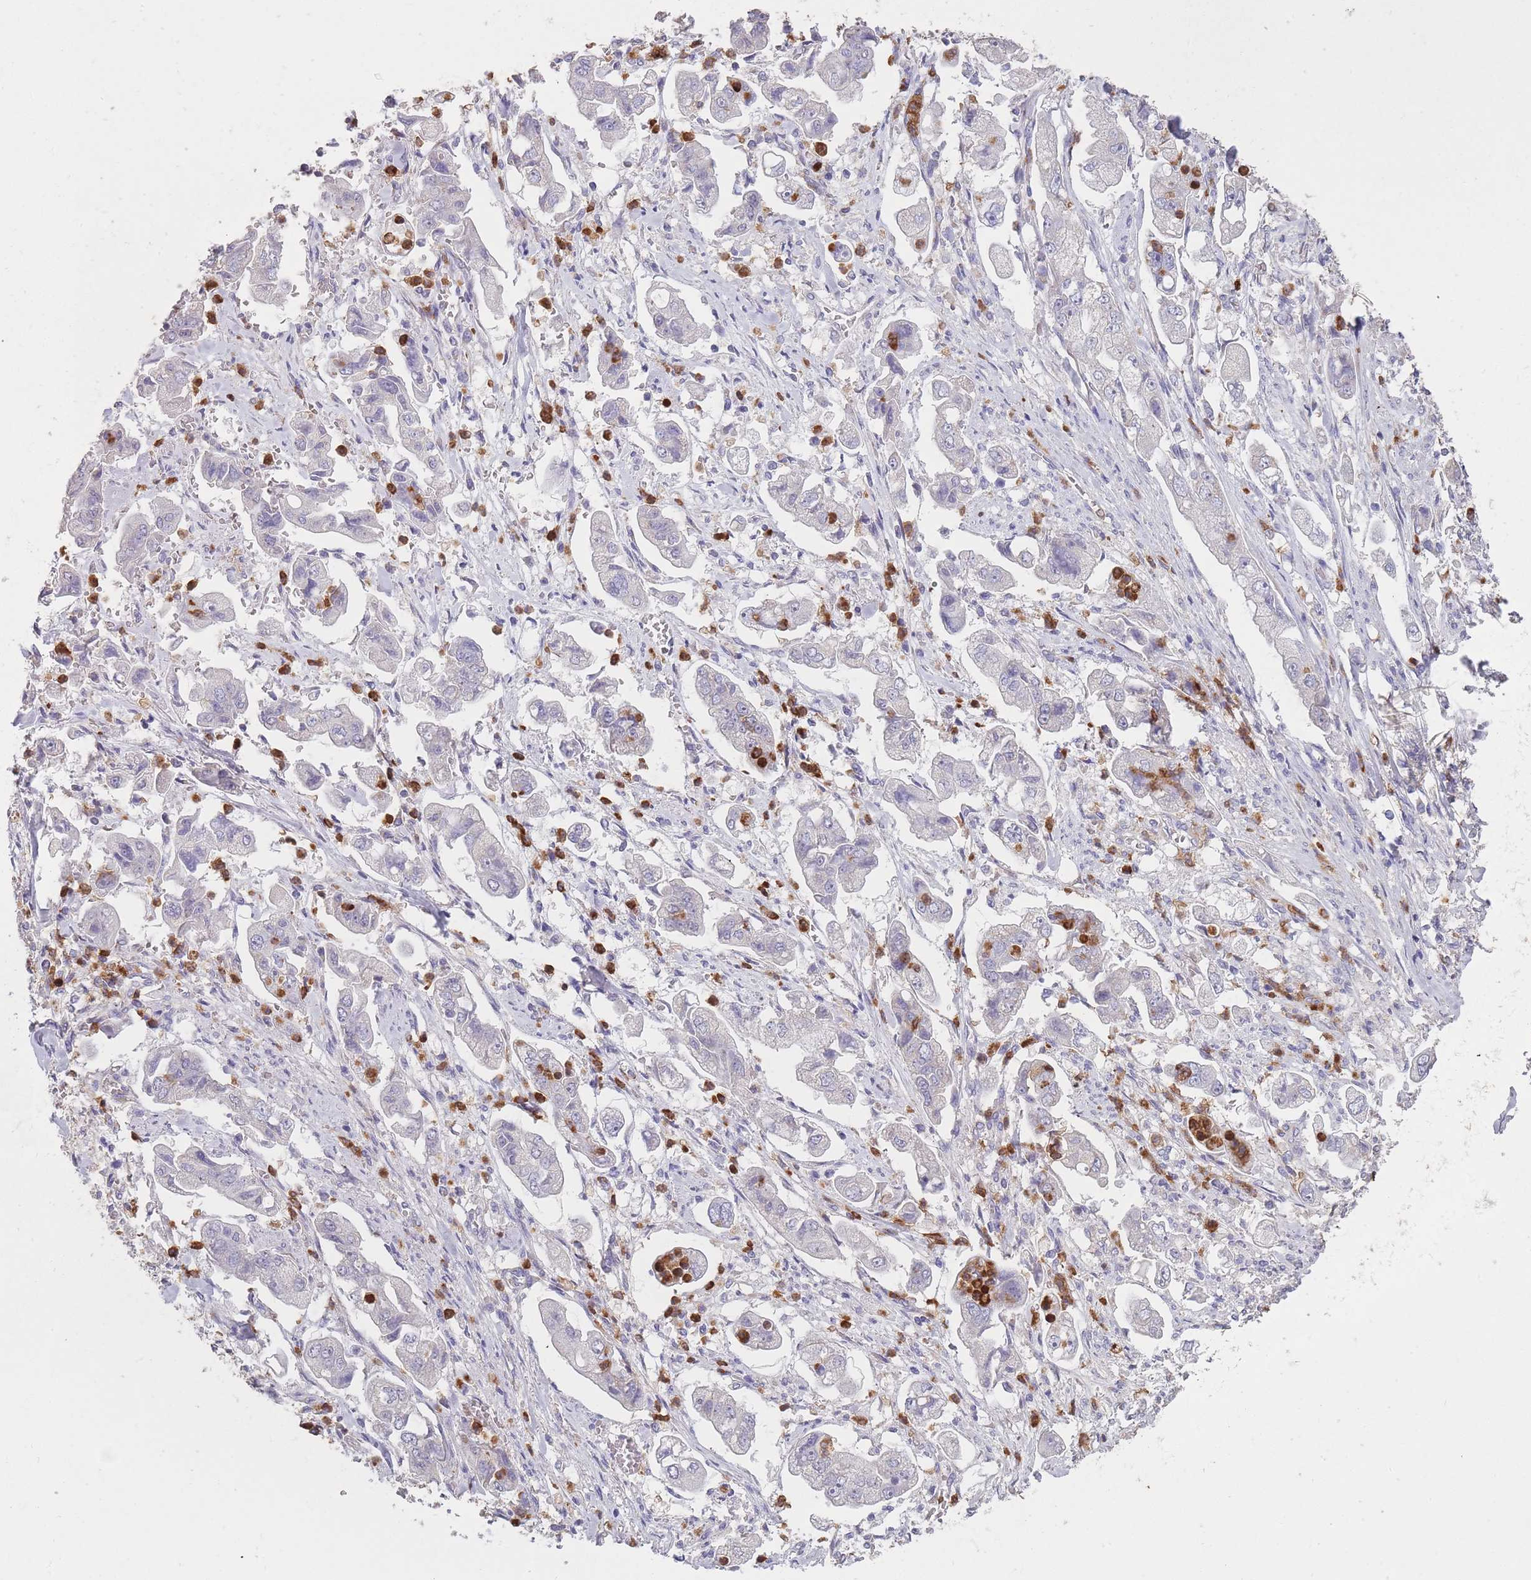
{"staining": {"intensity": "negative", "quantity": "none", "location": "none"}, "tissue": "stomach cancer", "cell_type": "Tumor cells", "image_type": "cancer", "snomed": [{"axis": "morphology", "description": "Adenocarcinoma, NOS"}, {"axis": "topography", "description": "Stomach"}], "caption": "Immunohistochemistry of human stomach cancer exhibits no positivity in tumor cells.", "gene": "CLEC12A", "patient": {"sex": "male", "age": 62}}